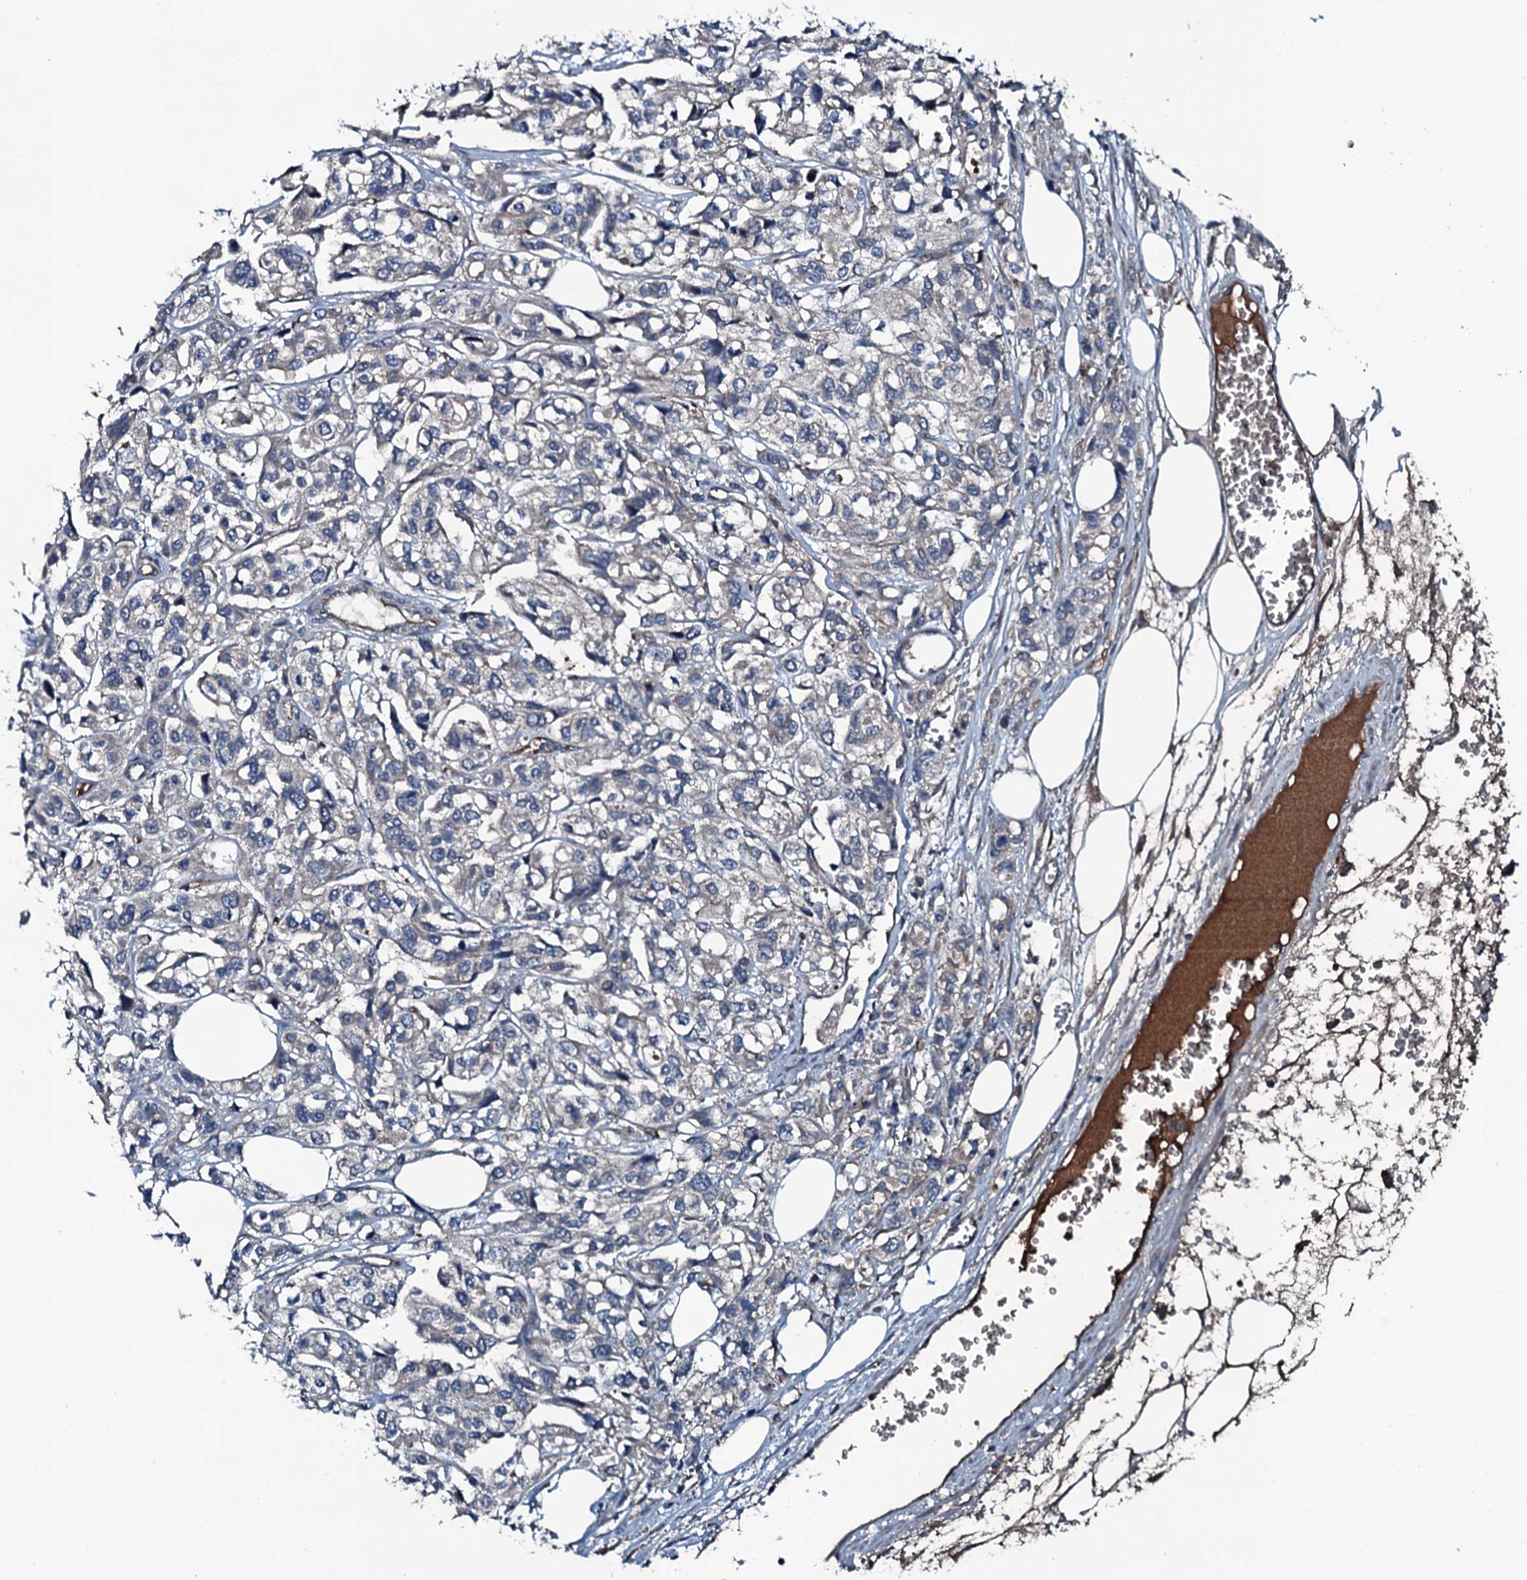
{"staining": {"intensity": "negative", "quantity": "none", "location": "none"}, "tissue": "urothelial cancer", "cell_type": "Tumor cells", "image_type": "cancer", "snomed": [{"axis": "morphology", "description": "Urothelial carcinoma, High grade"}, {"axis": "topography", "description": "Urinary bladder"}], "caption": "Immunohistochemistry of high-grade urothelial carcinoma shows no positivity in tumor cells.", "gene": "TRIM7", "patient": {"sex": "male", "age": 67}}